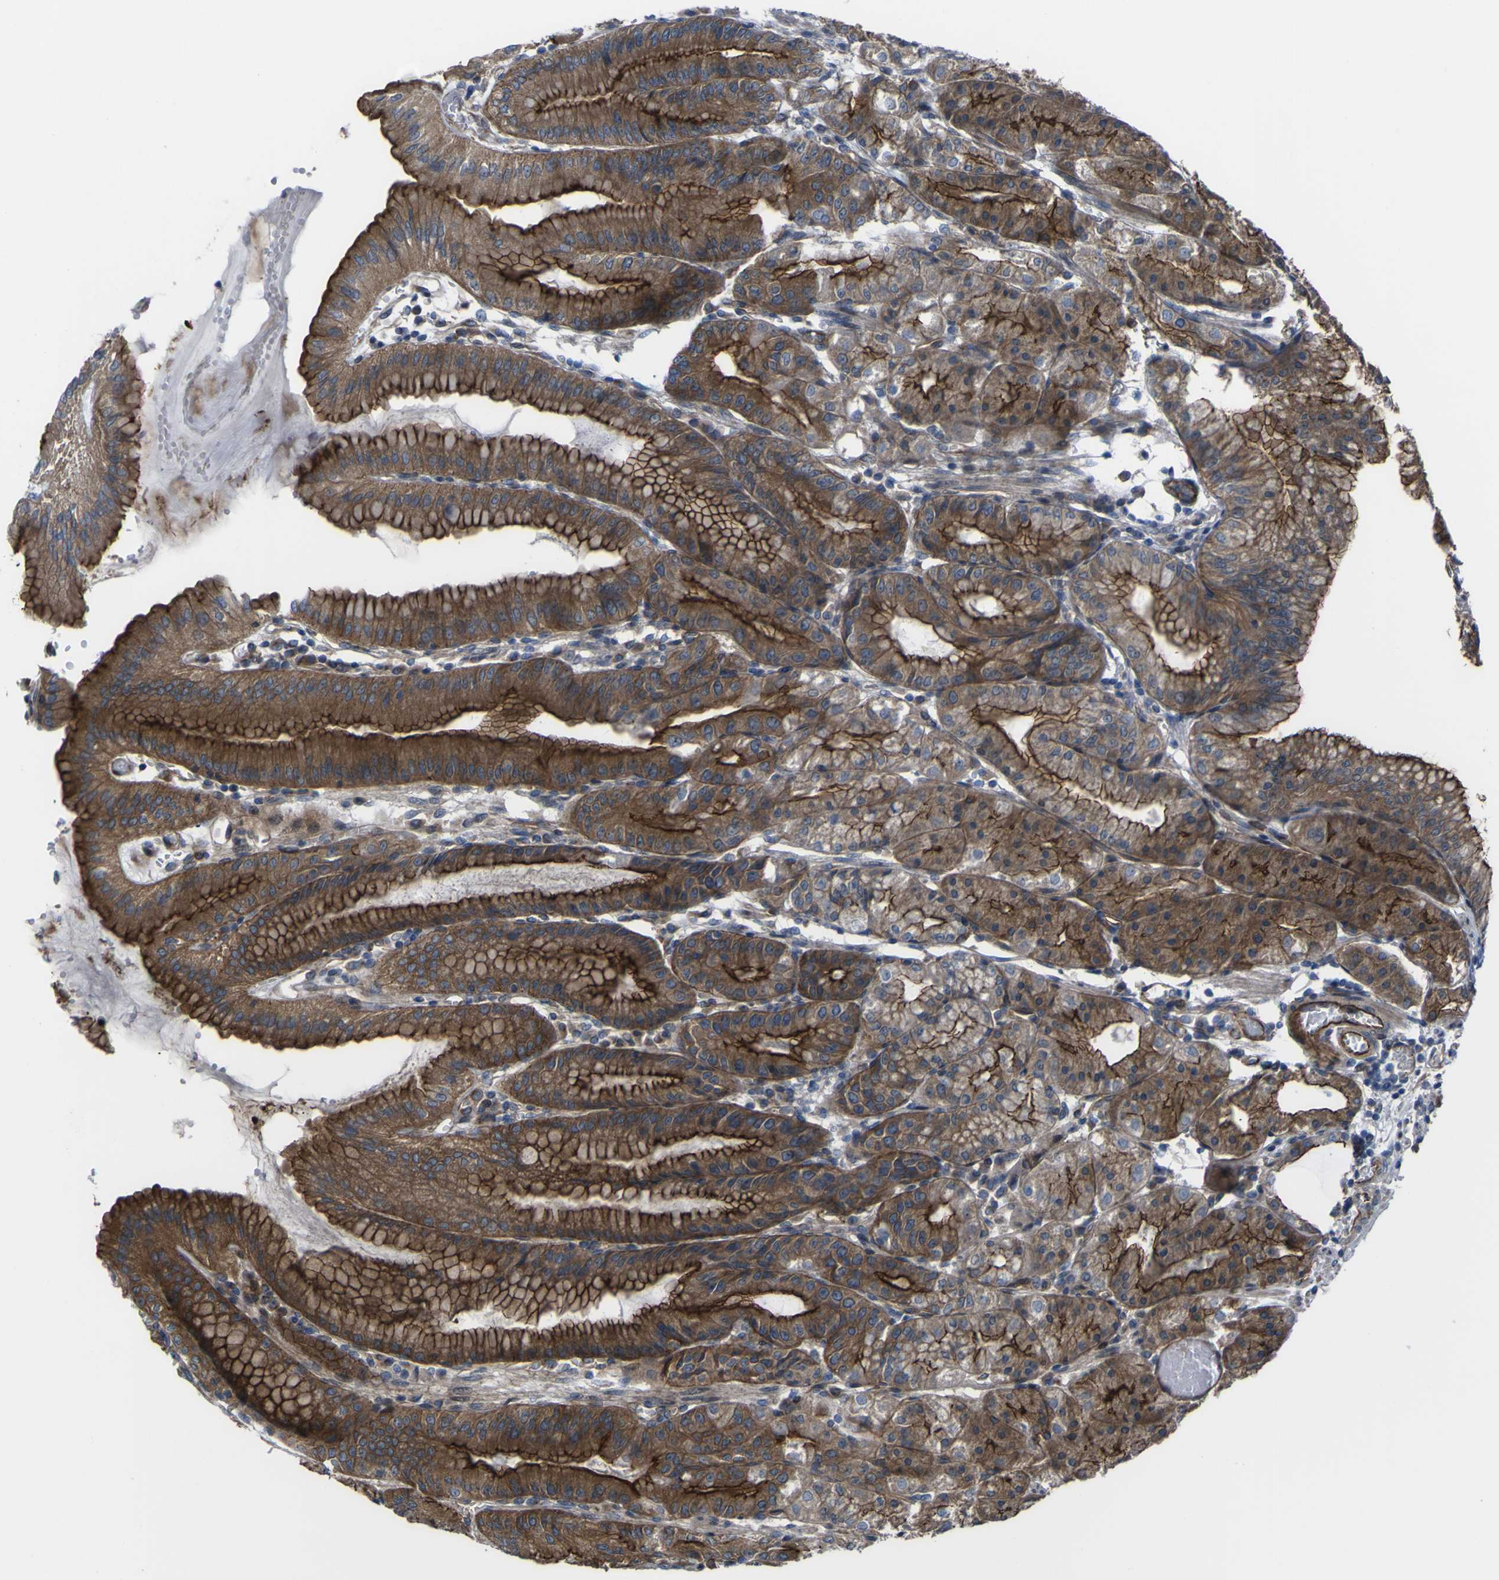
{"staining": {"intensity": "strong", "quantity": ">75%", "location": "cytoplasmic/membranous"}, "tissue": "stomach", "cell_type": "Glandular cells", "image_type": "normal", "snomed": [{"axis": "morphology", "description": "Normal tissue, NOS"}, {"axis": "topography", "description": "Stomach, lower"}], "caption": "Stomach stained with DAB (3,3'-diaminobenzidine) immunohistochemistry displays high levels of strong cytoplasmic/membranous positivity in approximately >75% of glandular cells. (Stains: DAB in brown, nuclei in blue, Microscopy: brightfield microscopy at high magnification).", "gene": "FBXO30", "patient": {"sex": "male", "age": 71}}